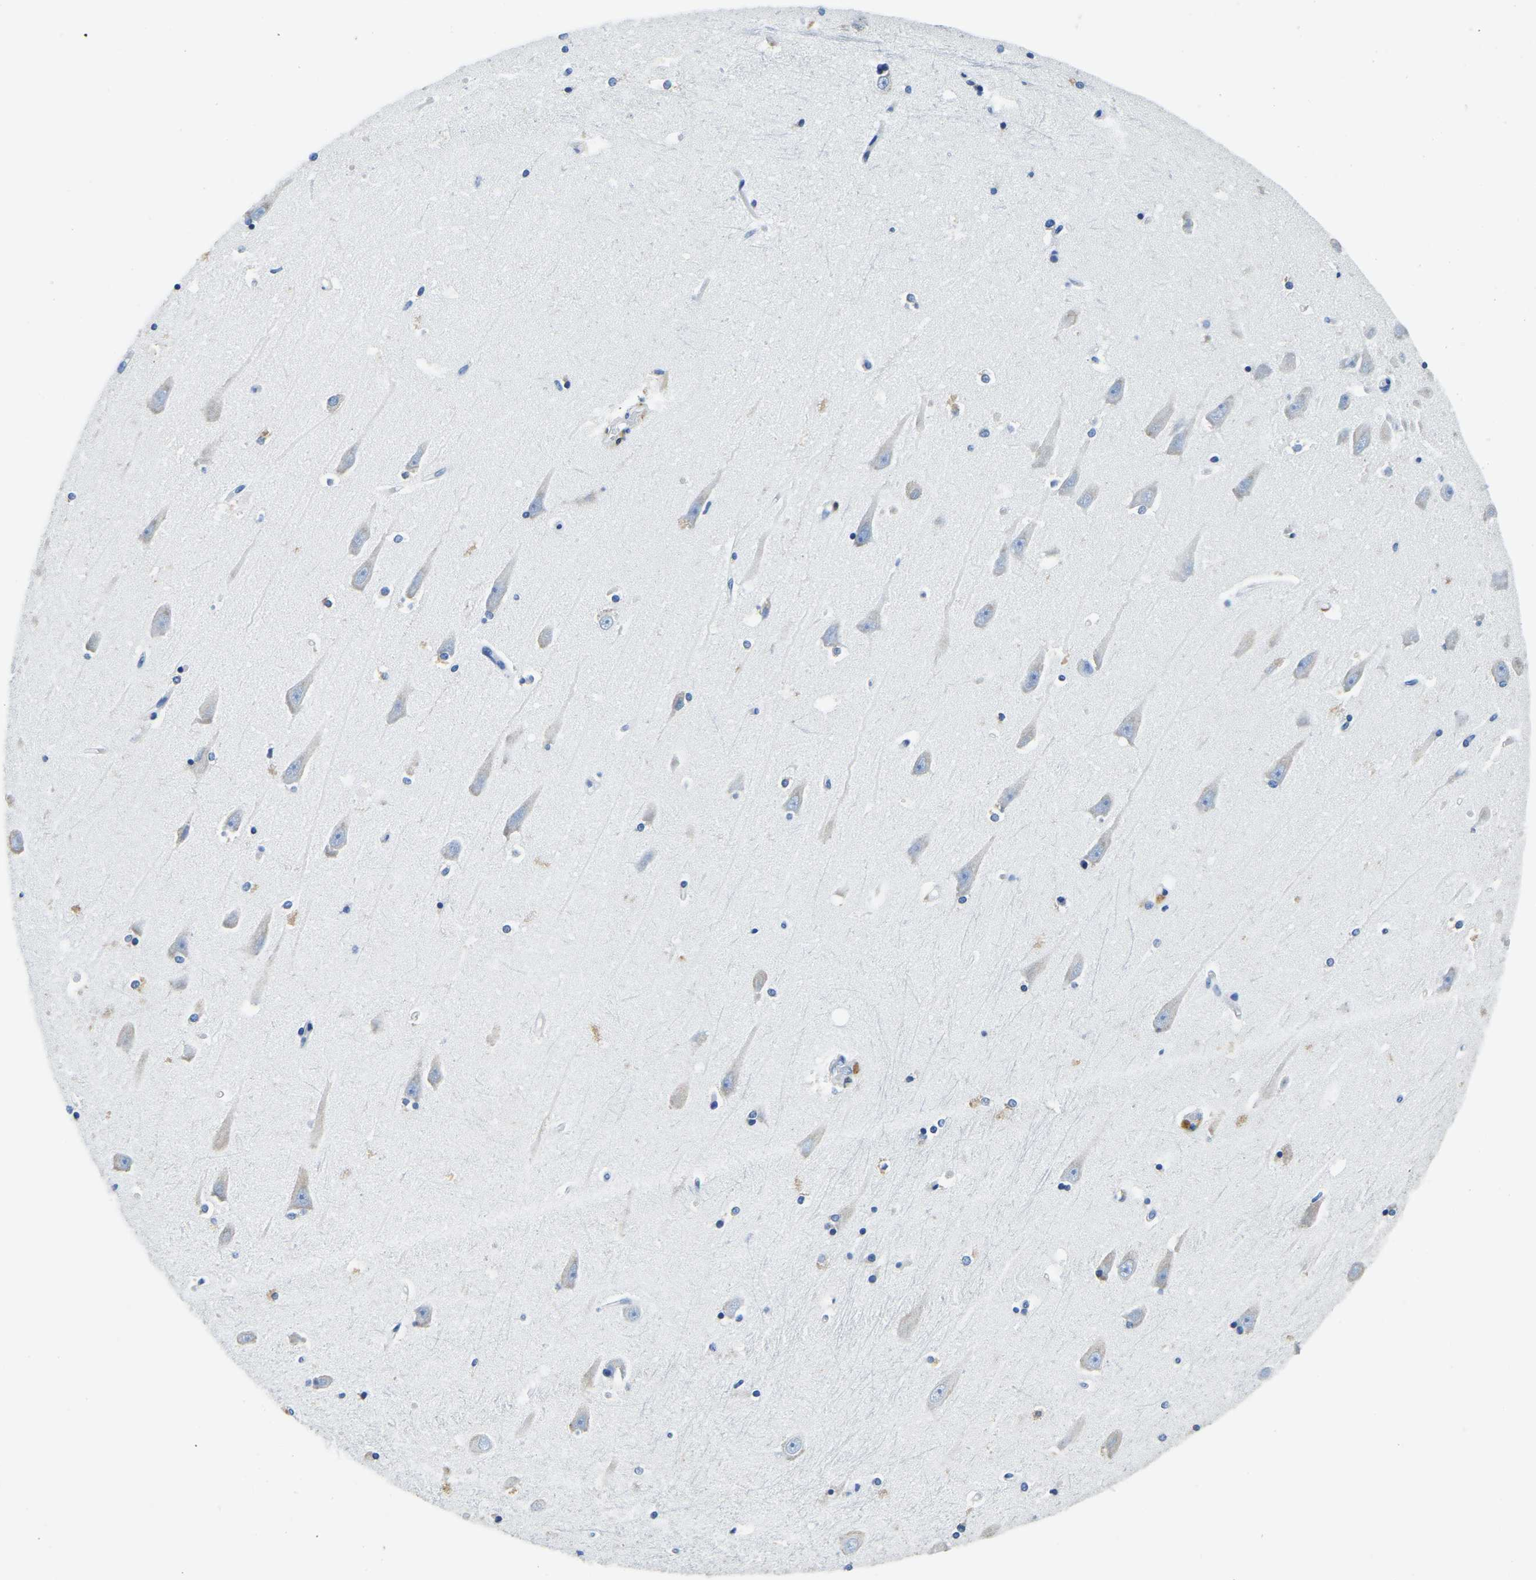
{"staining": {"intensity": "negative", "quantity": "none", "location": "none"}, "tissue": "hippocampus", "cell_type": "Glial cells", "image_type": "normal", "snomed": [{"axis": "morphology", "description": "Normal tissue, NOS"}, {"axis": "topography", "description": "Hippocampus"}], "caption": "The photomicrograph demonstrates no significant staining in glial cells of hippocampus. (DAB immunohistochemistry (IHC) with hematoxylin counter stain).", "gene": "ZDHHC13", "patient": {"sex": "male", "age": 45}}